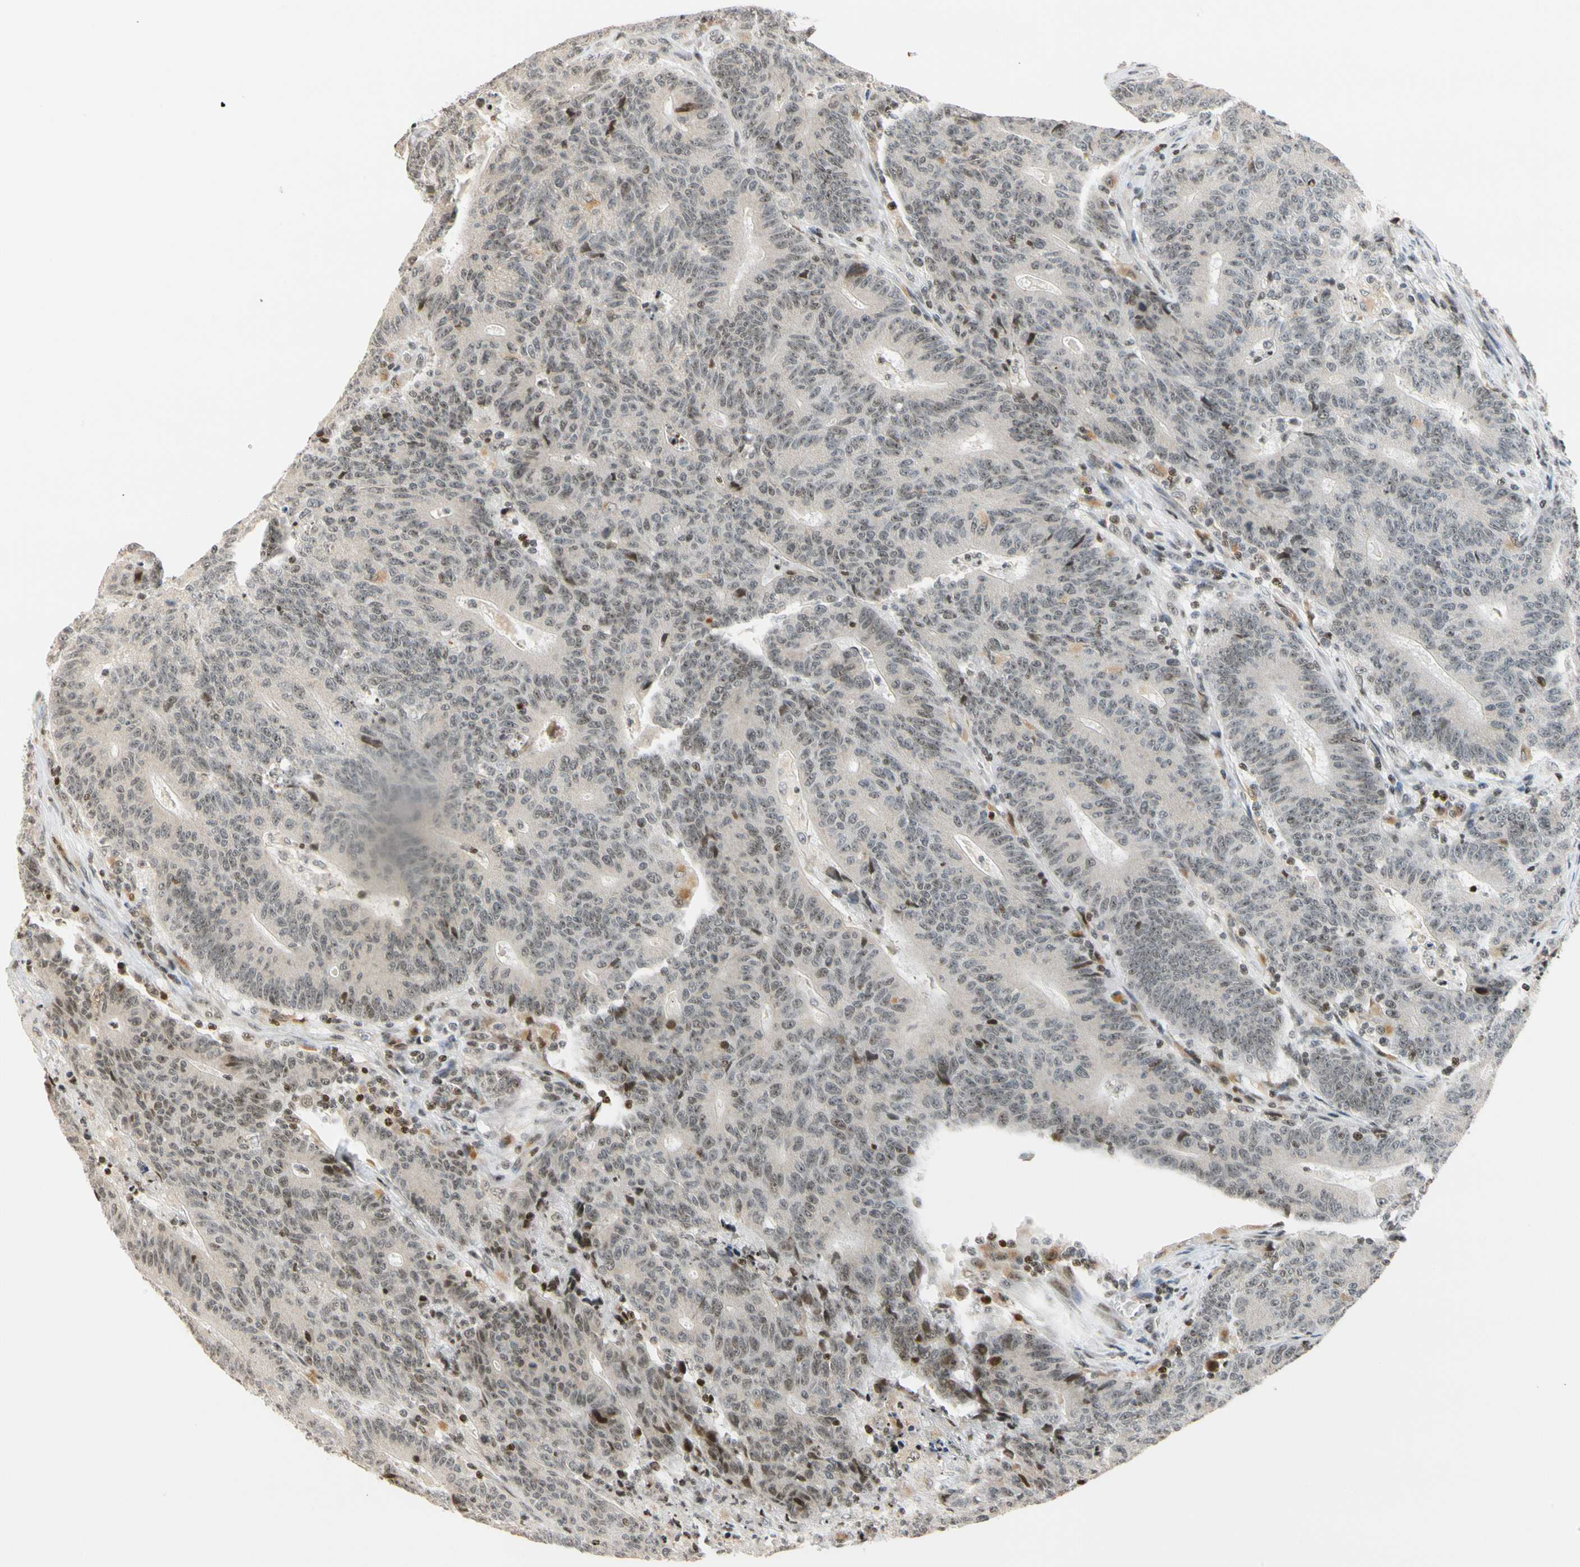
{"staining": {"intensity": "weak", "quantity": "25%-75%", "location": "nuclear"}, "tissue": "colorectal cancer", "cell_type": "Tumor cells", "image_type": "cancer", "snomed": [{"axis": "morphology", "description": "Normal tissue, NOS"}, {"axis": "morphology", "description": "Adenocarcinoma, NOS"}, {"axis": "topography", "description": "Colon"}], "caption": "Tumor cells display weak nuclear positivity in about 25%-75% of cells in colorectal adenocarcinoma.", "gene": "CDK7", "patient": {"sex": "female", "age": 75}}